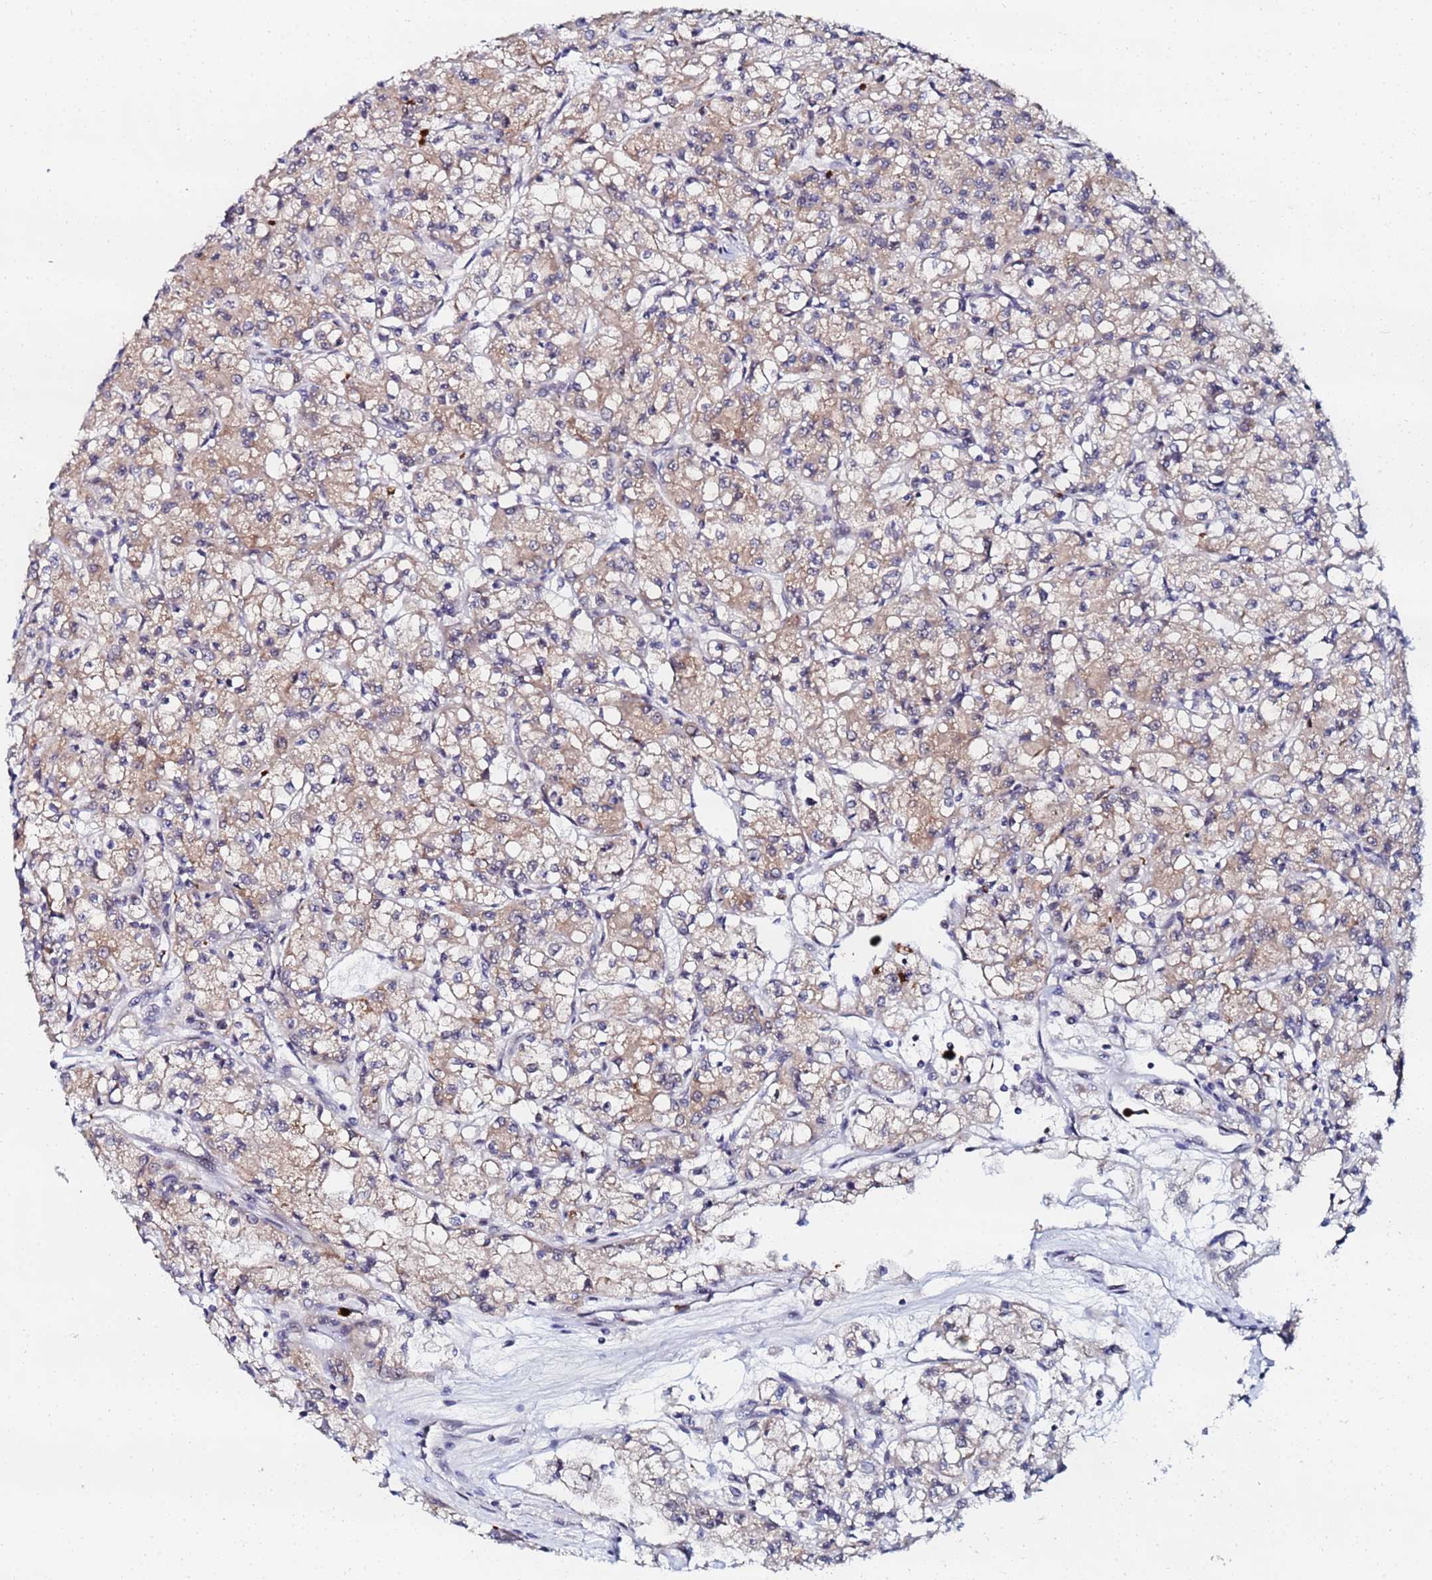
{"staining": {"intensity": "weak", "quantity": ">75%", "location": "cytoplasmic/membranous"}, "tissue": "renal cancer", "cell_type": "Tumor cells", "image_type": "cancer", "snomed": [{"axis": "morphology", "description": "Adenocarcinoma, NOS"}, {"axis": "topography", "description": "Kidney"}], "caption": "Immunohistochemistry (DAB (3,3'-diaminobenzidine)) staining of renal cancer exhibits weak cytoplasmic/membranous protein staining in about >75% of tumor cells. Using DAB (3,3'-diaminobenzidine) (brown) and hematoxylin (blue) stains, captured at high magnification using brightfield microscopy.", "gene": "MTCL1", "patient": {"sex": "female", "age": 59}}